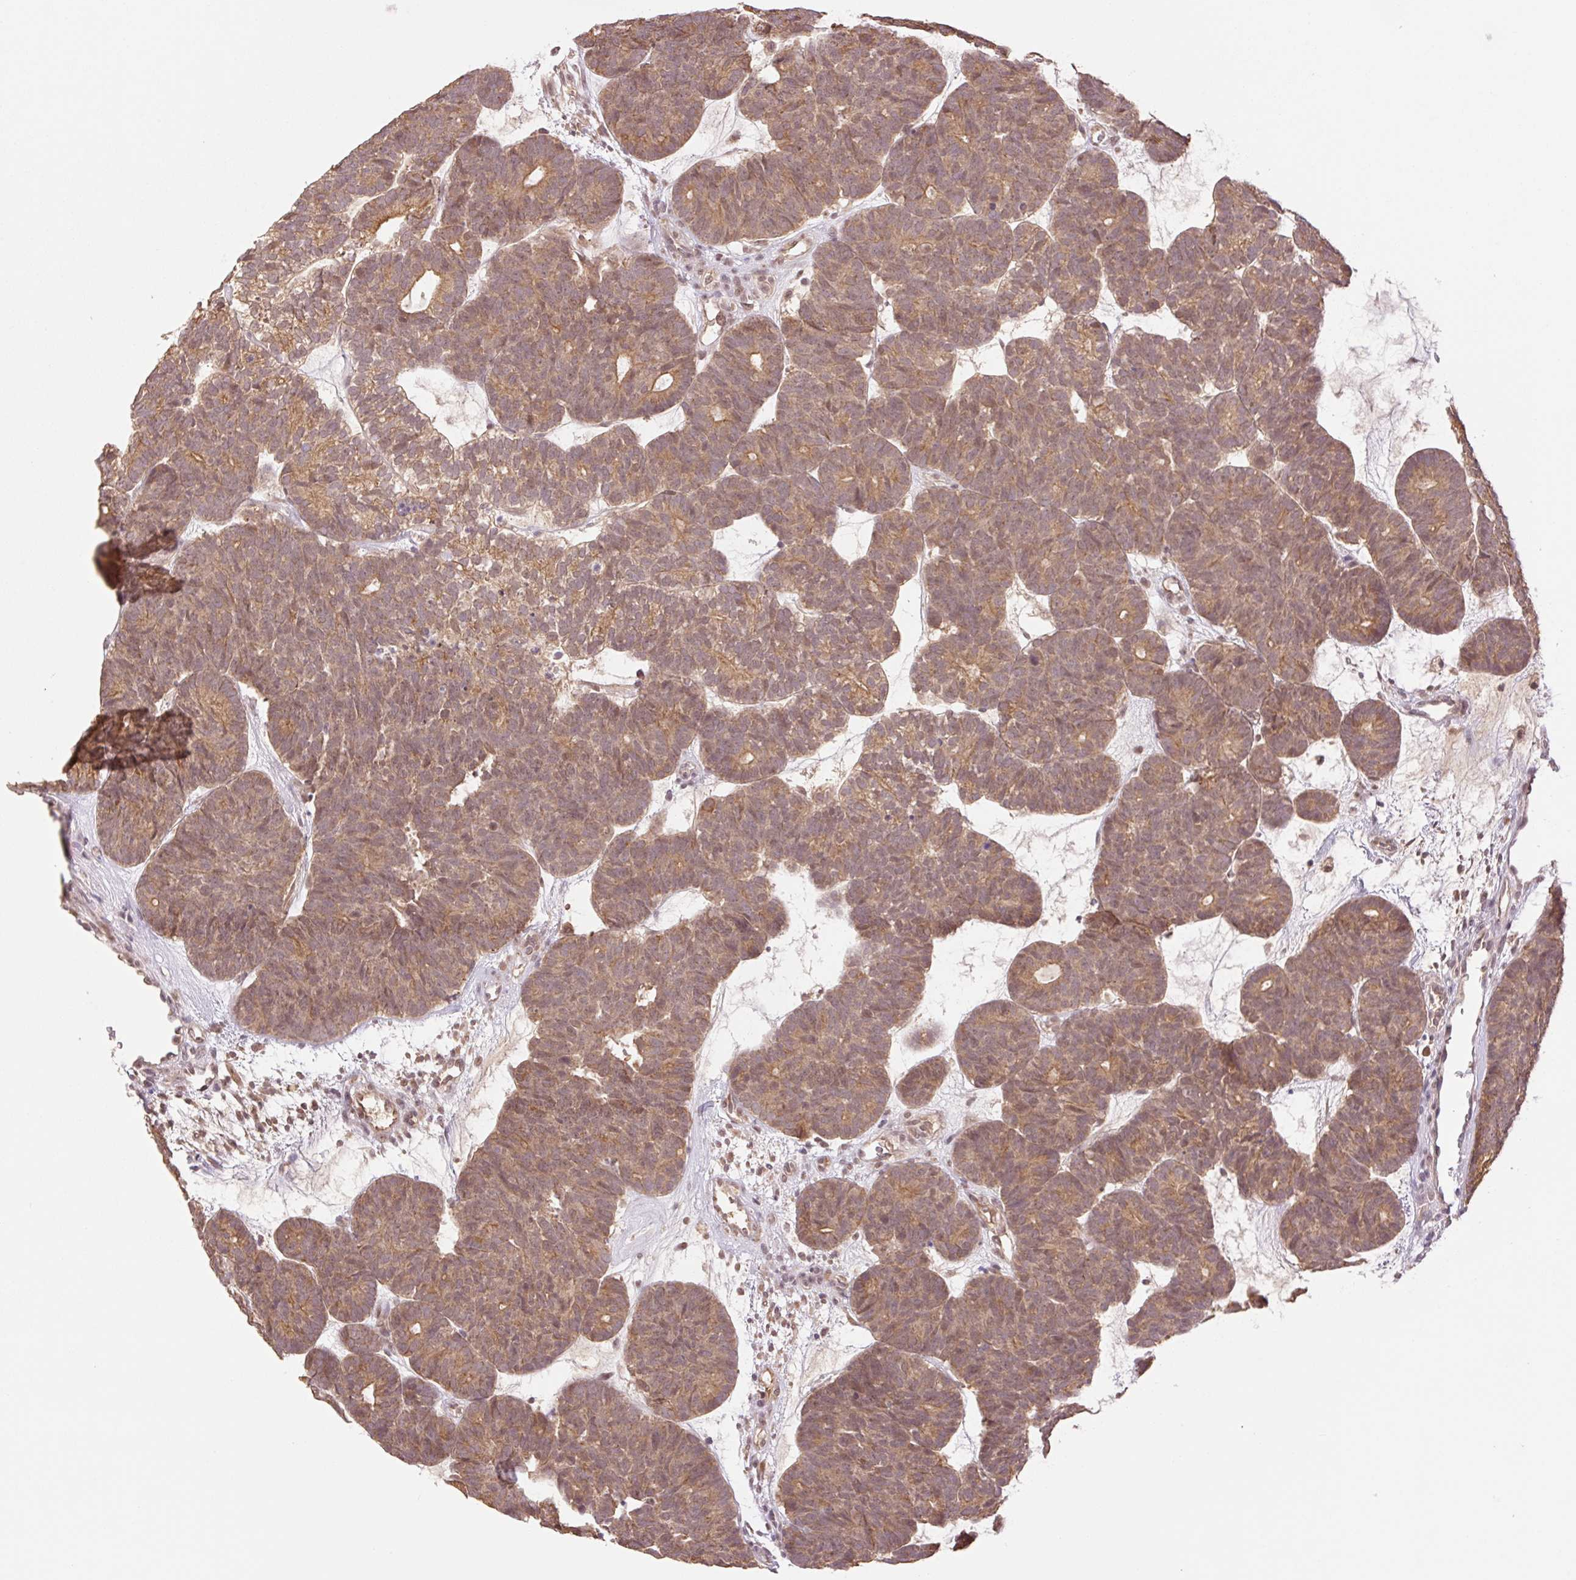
{"staining": {"intensity": "moderate", "quantity": ">75%", "location": "cytoplasmic/membranous"}, "tissue": "head and neck cancer", "cell_type": "Tumor cells", "image_type": "cancer", "snomed": [{"axis": "morphology", "description": "Adenocarcinoma, NOS"}, {"axis": "topography", "description": "Head-Neck"}], "caption": "Human head and neck cancer stained with a protein marker demonstrates moderate staining in tumor cells.", "gene": "YJU2B", "patient": {"sex": "female", "age": 81}}